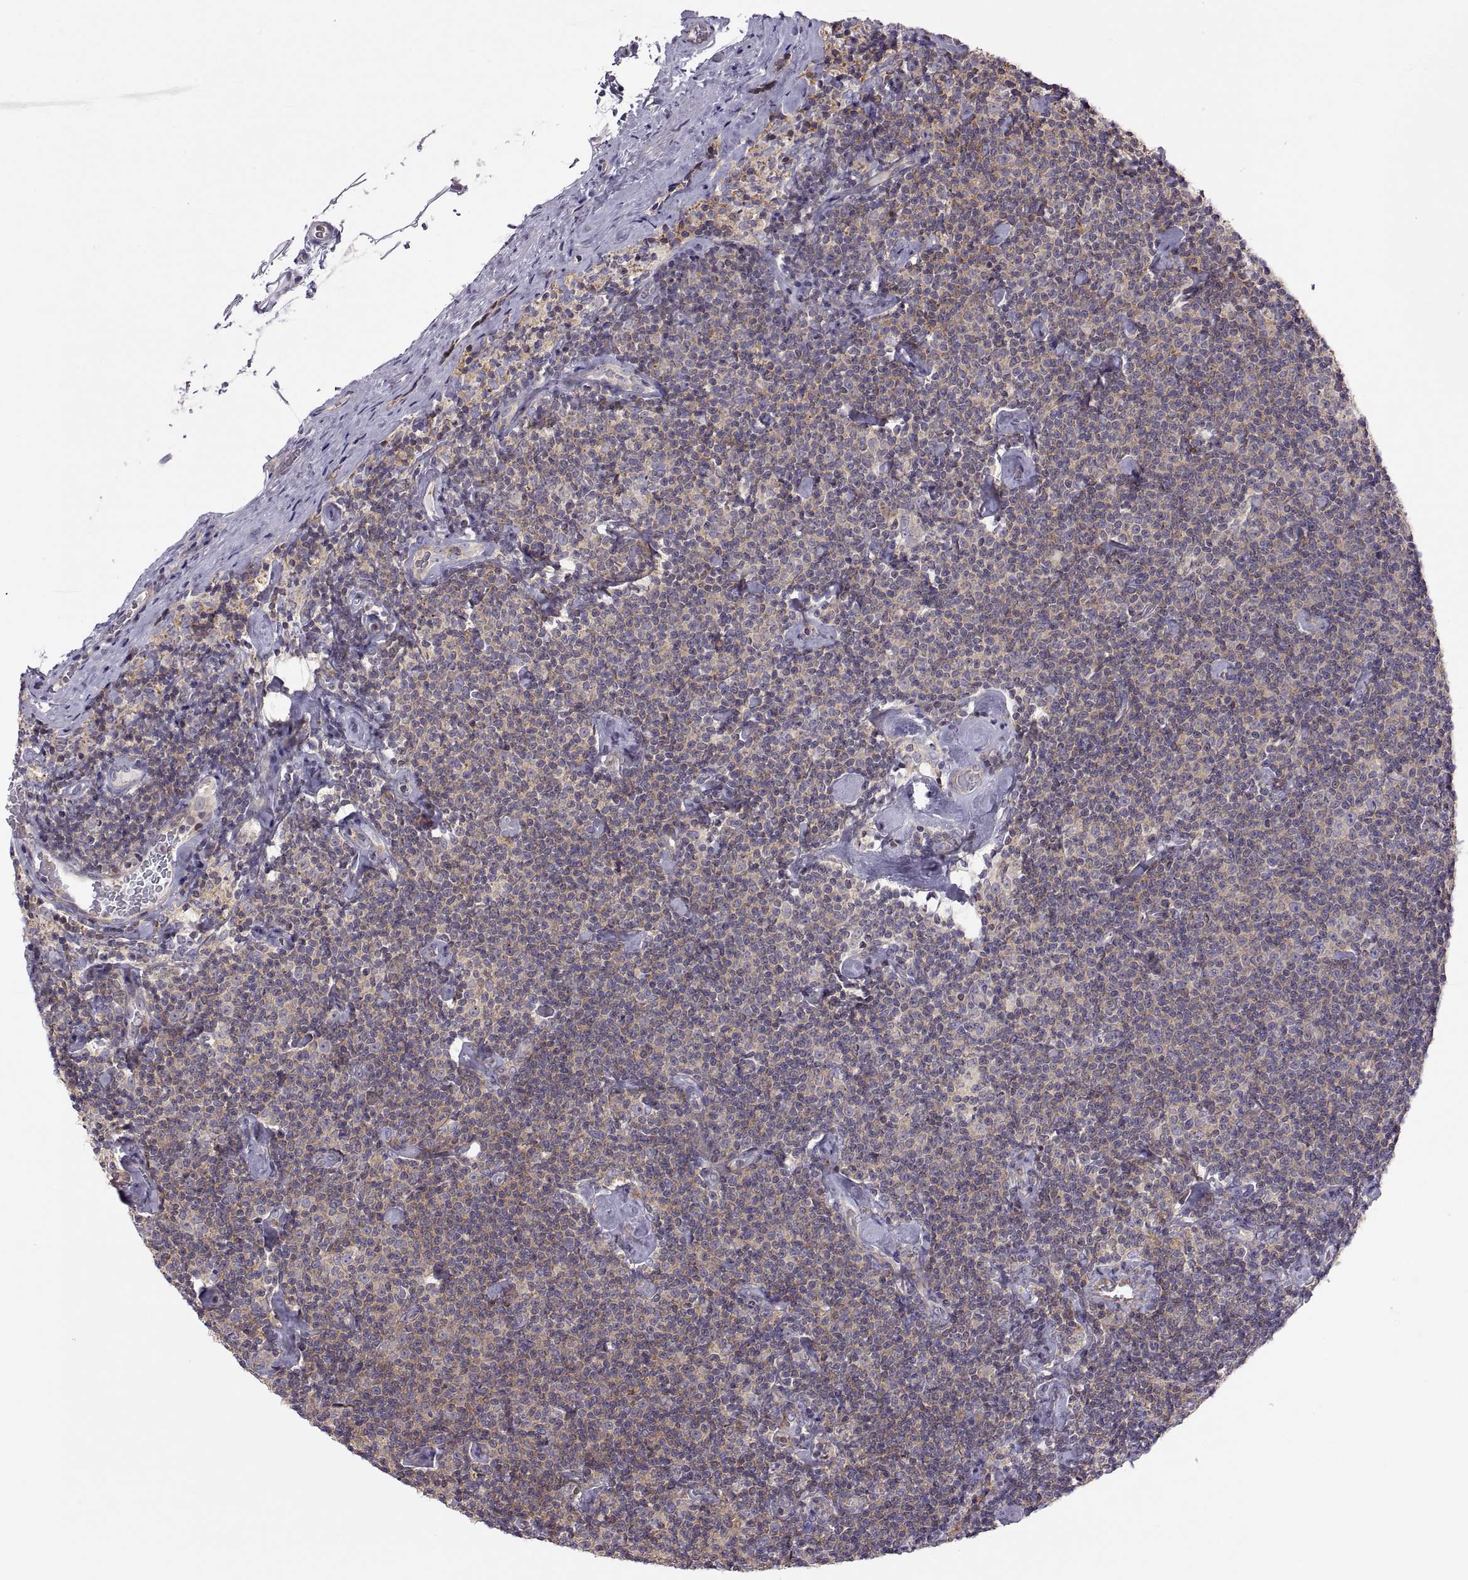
{"staining": {"intensity": "weak", "quantity": ">75%", "location": "cytoplasmic/membranous"}, "tissue": "lymphoma", "cell_type": "Tumor cells", "image_type": "cancer", "snomed": [{"axis": "morphology", "description": "Malignant lymphoma, non-Hodgkin's type, Low grade"}, {"axis": "topography", "description": "Lymph node"}], "caption": "Weak cytoplasmic/membranous positivity for a protein is present in about >75% of tumor cells of lymphoma using IHC.", "gene": "SPATA32", "patient": {"sex": "male", "age": 81}}